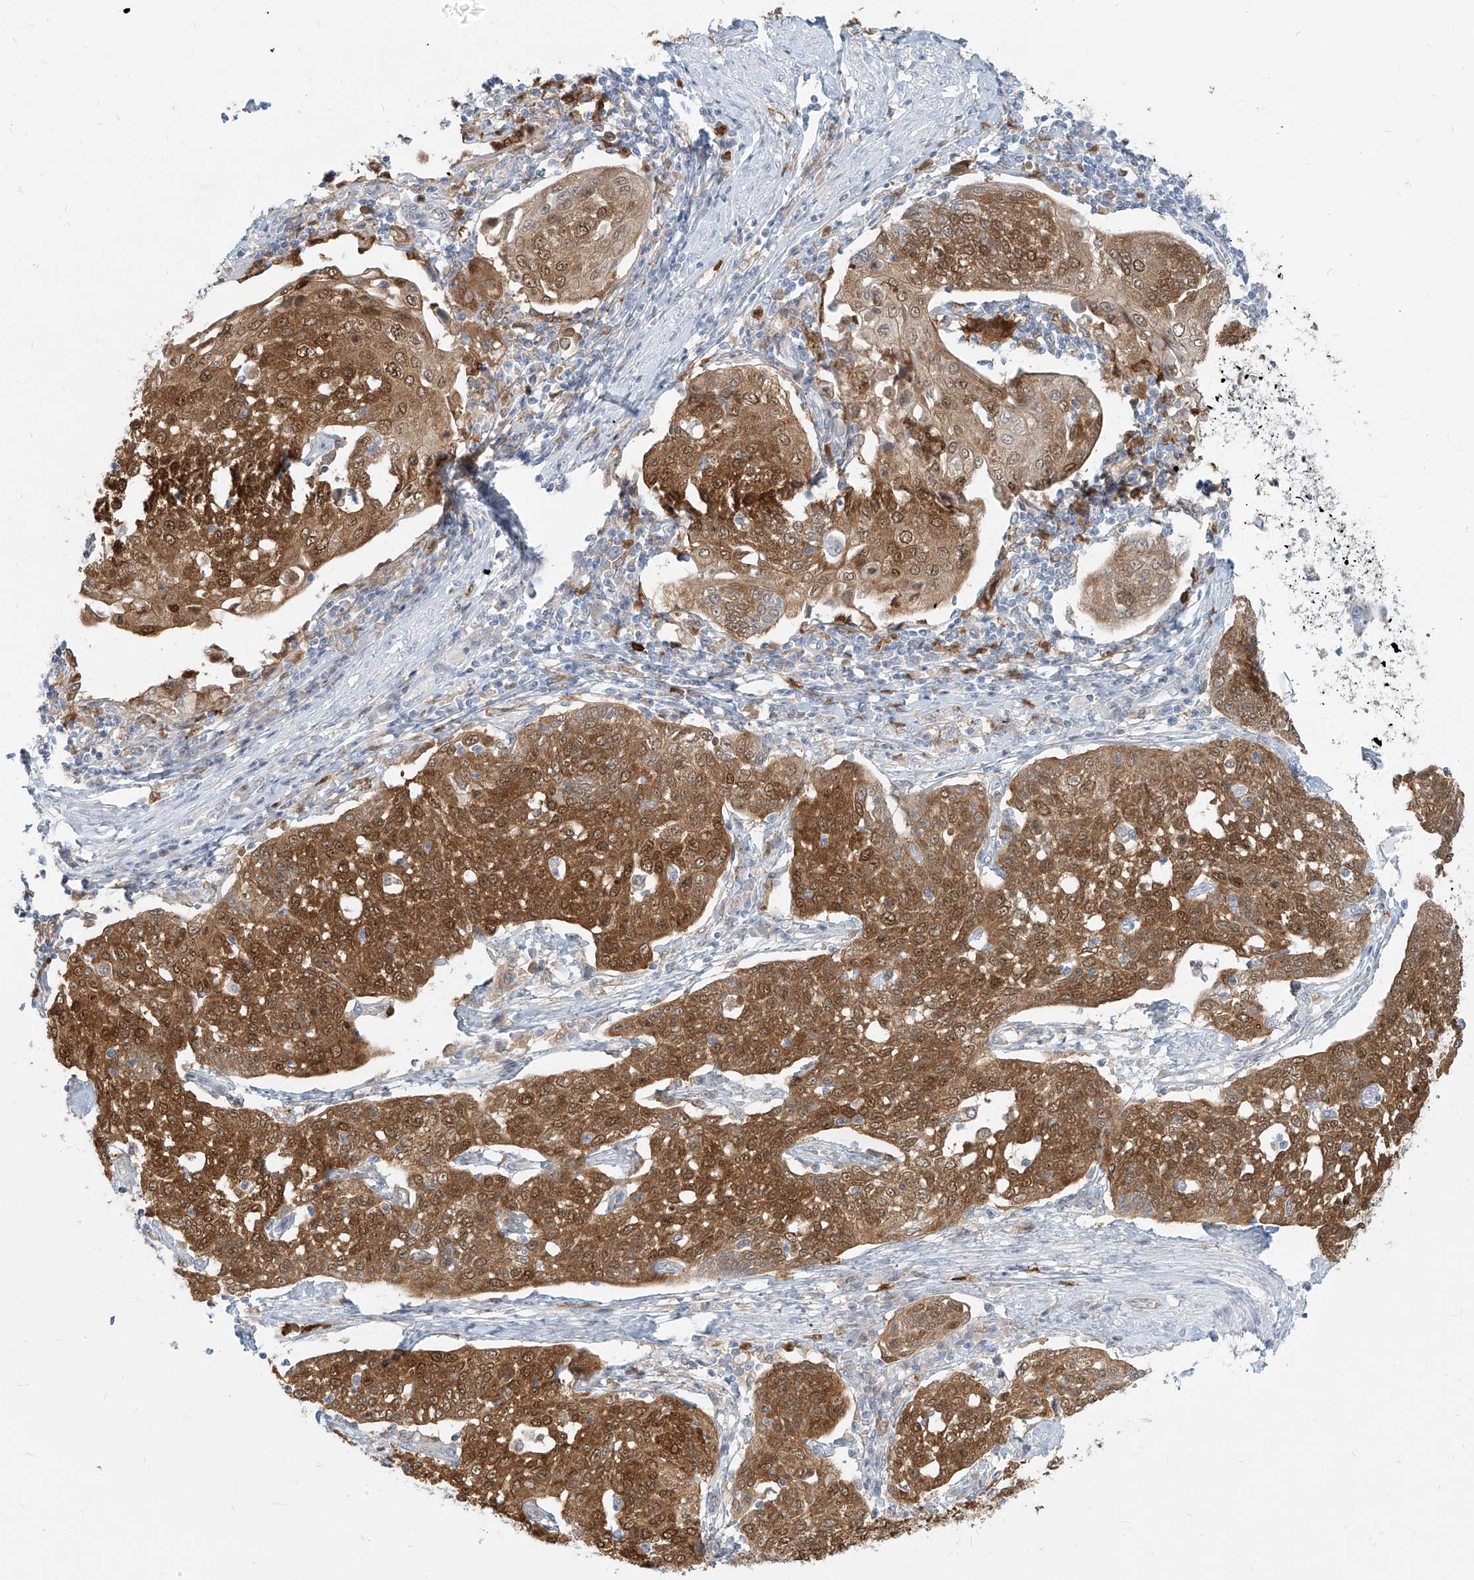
{"staining": {"intensity": "strong", "quantity": ">75%", "location": "cytoplasmic/membranous,nuclear"}, "tissue": "cervical cancer", "cell_type": "Tumor cells", "image_type": "cancer", "snomed": [{"axis": "morphology", "description": "Squamous cell carcinoma, NOS"}, {"axis": "topography", "description": "Cervix"}], "caption": "Tumor cells demonstrate high levels of strong cytoplasmic/membranous and nuclear expression in approximately >75% of cells in human cervical squamous cell carcinoma.", "gene": "PGD", "patient": {"sex": "female", "age": 34}}